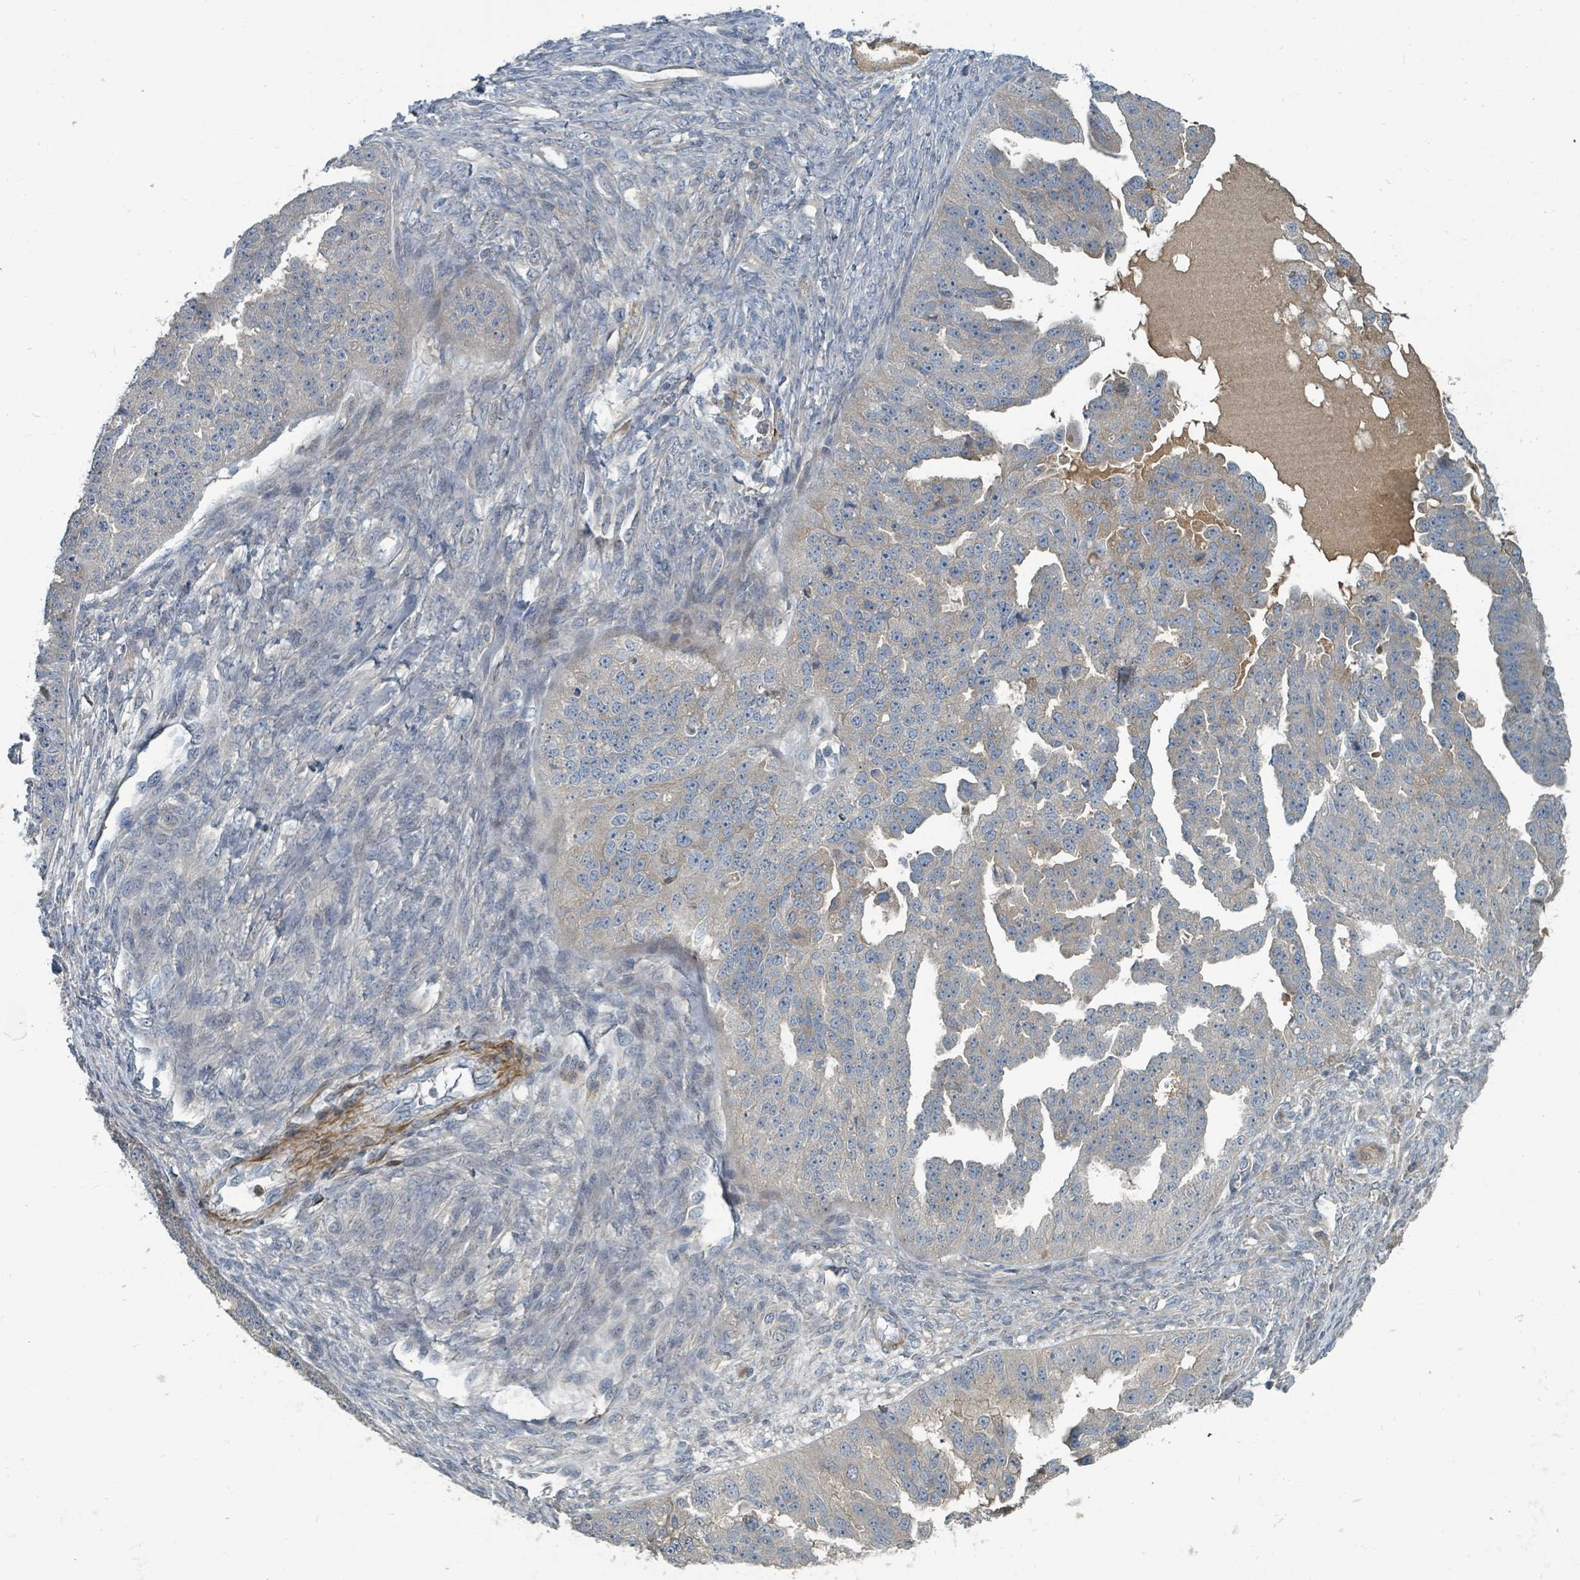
{"staining": {"intensity": "negative", "quantity": "none", "location": "none"}, "tissue": "ovarian cancer", "cell_type": "Tumor cells", "image_type": "cancer", "snomed": [{"axis": "morphology", "description": "Cystadenocarcinoma, serous, NOS"}, {"axis": "topography", "description": "Ovary"}], "caption": "Immunohistochemistry (IHC) of ovarian serous cystadenocarcinoma reveals no positivity in tumor cells. (Brightfield microscopy of DAB IHC at high magnification).", "gene": "SLC44A5", "patient": {"sex": "female", "age": 58}}